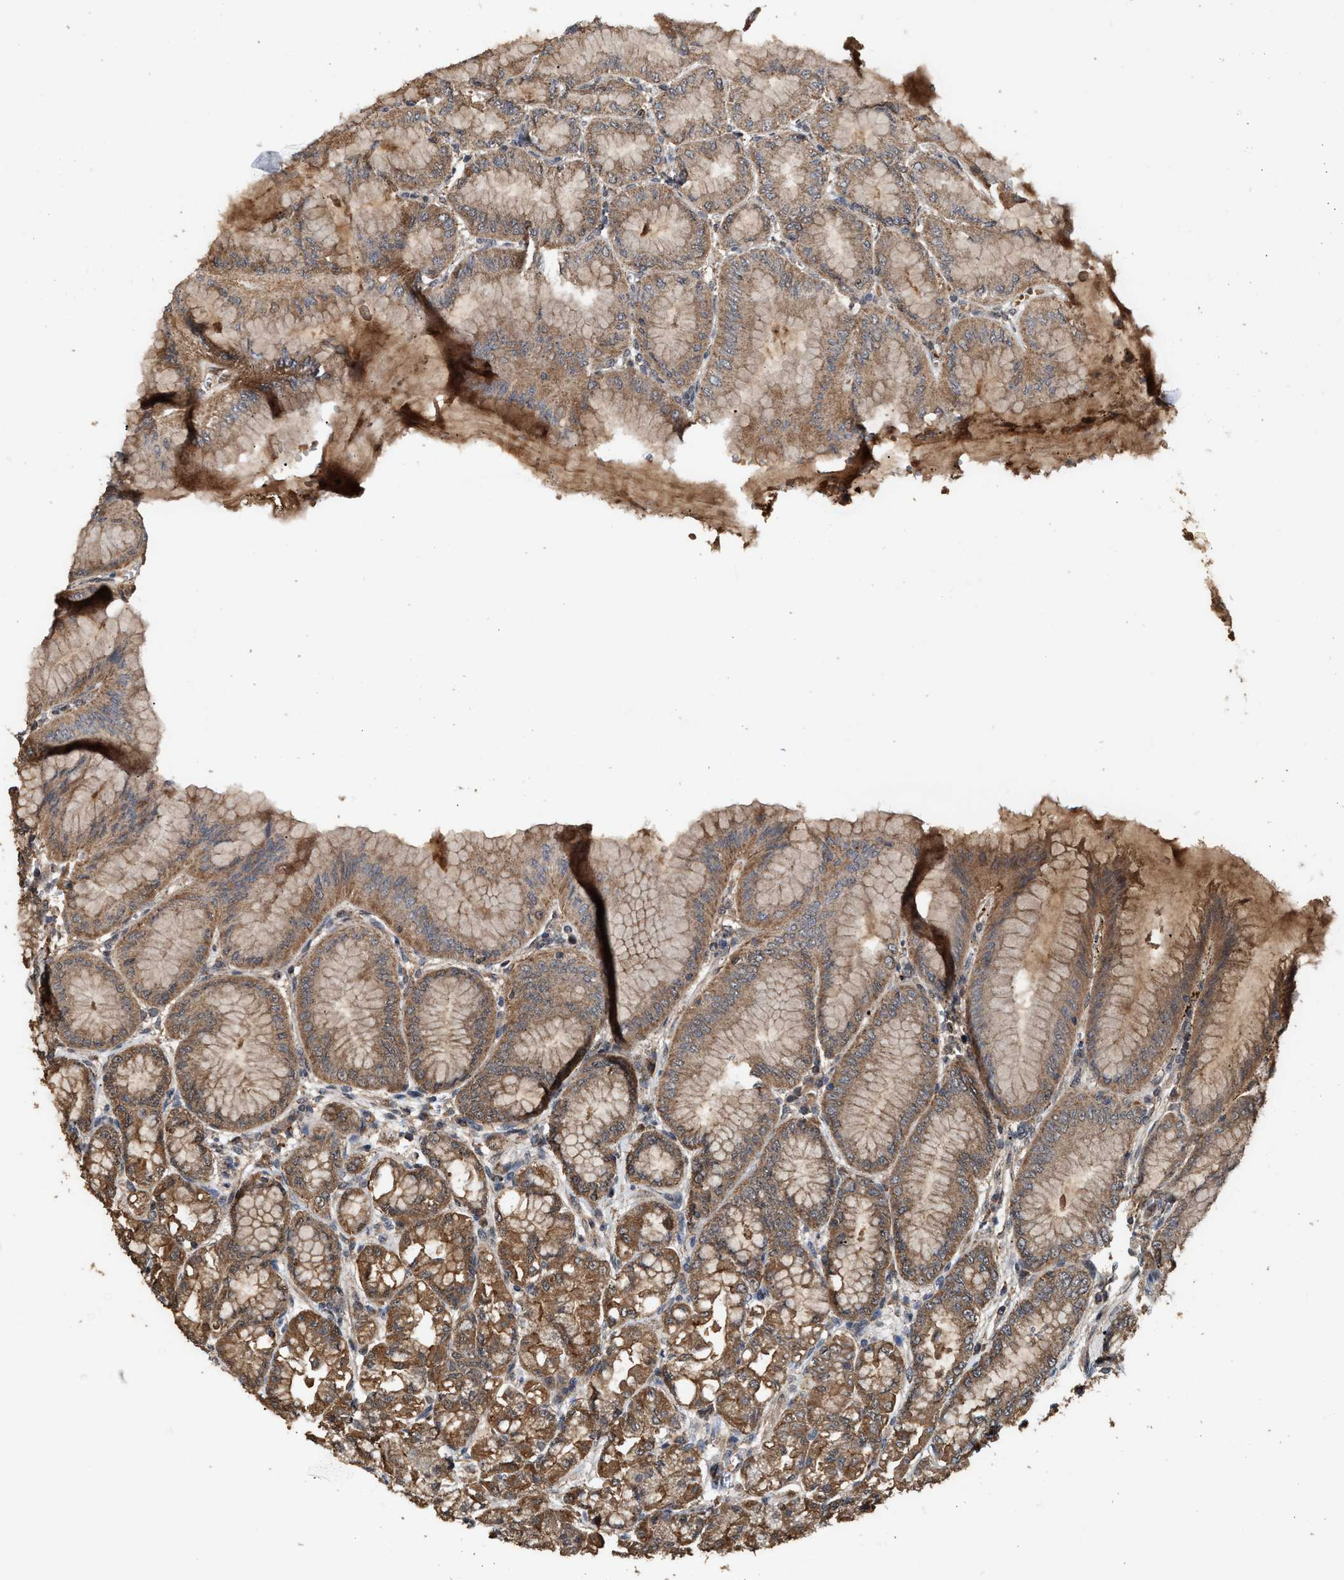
{"staining": {"intensity": "moderate", "quantity": ">75%", "location": "cytoplasmic/membranous,nuclear"}, "tissue": "stomach", "cell_type": "Glandular cells", "image_type": "normal", "snomed": [{"axis": "morphology", "description": "Normal tissue, NOS"}, {"axis": "topography", "description": "Stomach, lower"}], "caption": "IHC micrograph of unremarkable stomach: stomach stained using immunohistochemistry exhibits medium levels of moderate protein expression localized specifically in the cytoplasmic/membranous,nuclear of glandular cells, appearing as a cytoplasmic/membranous,nuclear brown color.", "gene": "ZNHIT6", "patient": {"sex": "male", "age": 71}}